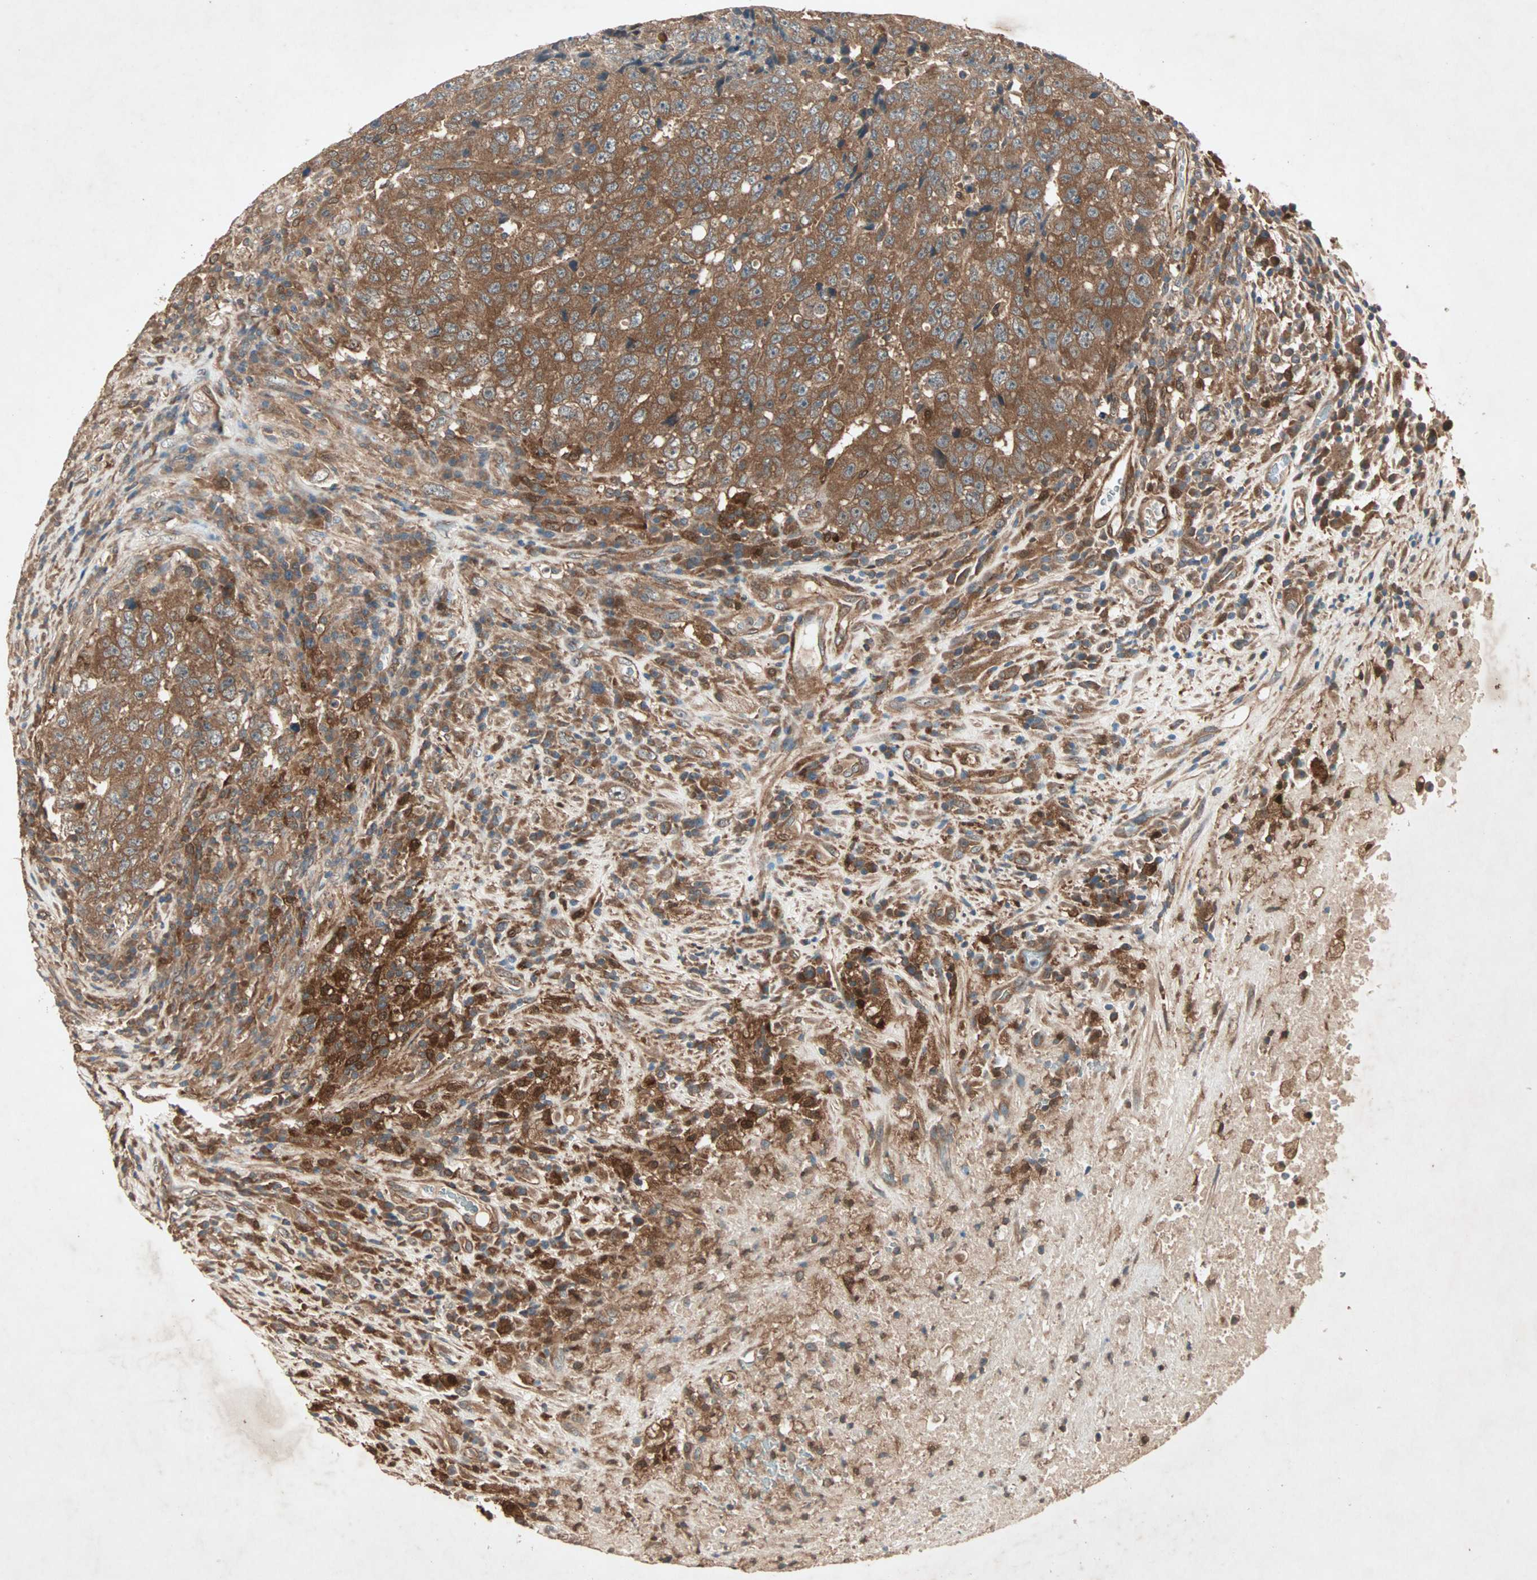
{"staining": {"intensity": "strong", "quantity": ">75%", "location": "cytoplasmic/membranous"}, "tissue": "testis cancer", "cell_type": "Tumor cells", "image_type": "cancer", "snomed": [{"axis": "morphology", "description": "Necrosis, NOS"}, {"axis": "morphology", "description": "Carcinoma, Embryonal, NOS"}, {"axis": "topography", "description": "Testis"}], "caption": "DAB immunohistochemical staining of human testis embryonal carcinoma shows strong cytoplasmic/membranous protein positivity in about >75% of tumor cells. The staining is performed using DAB brown chromogen to label protein expression. The nuclei are counter-stained blue using hematoxylin.", "gene": "SDSL", "patient": {"sex": "male", "age": 19}}